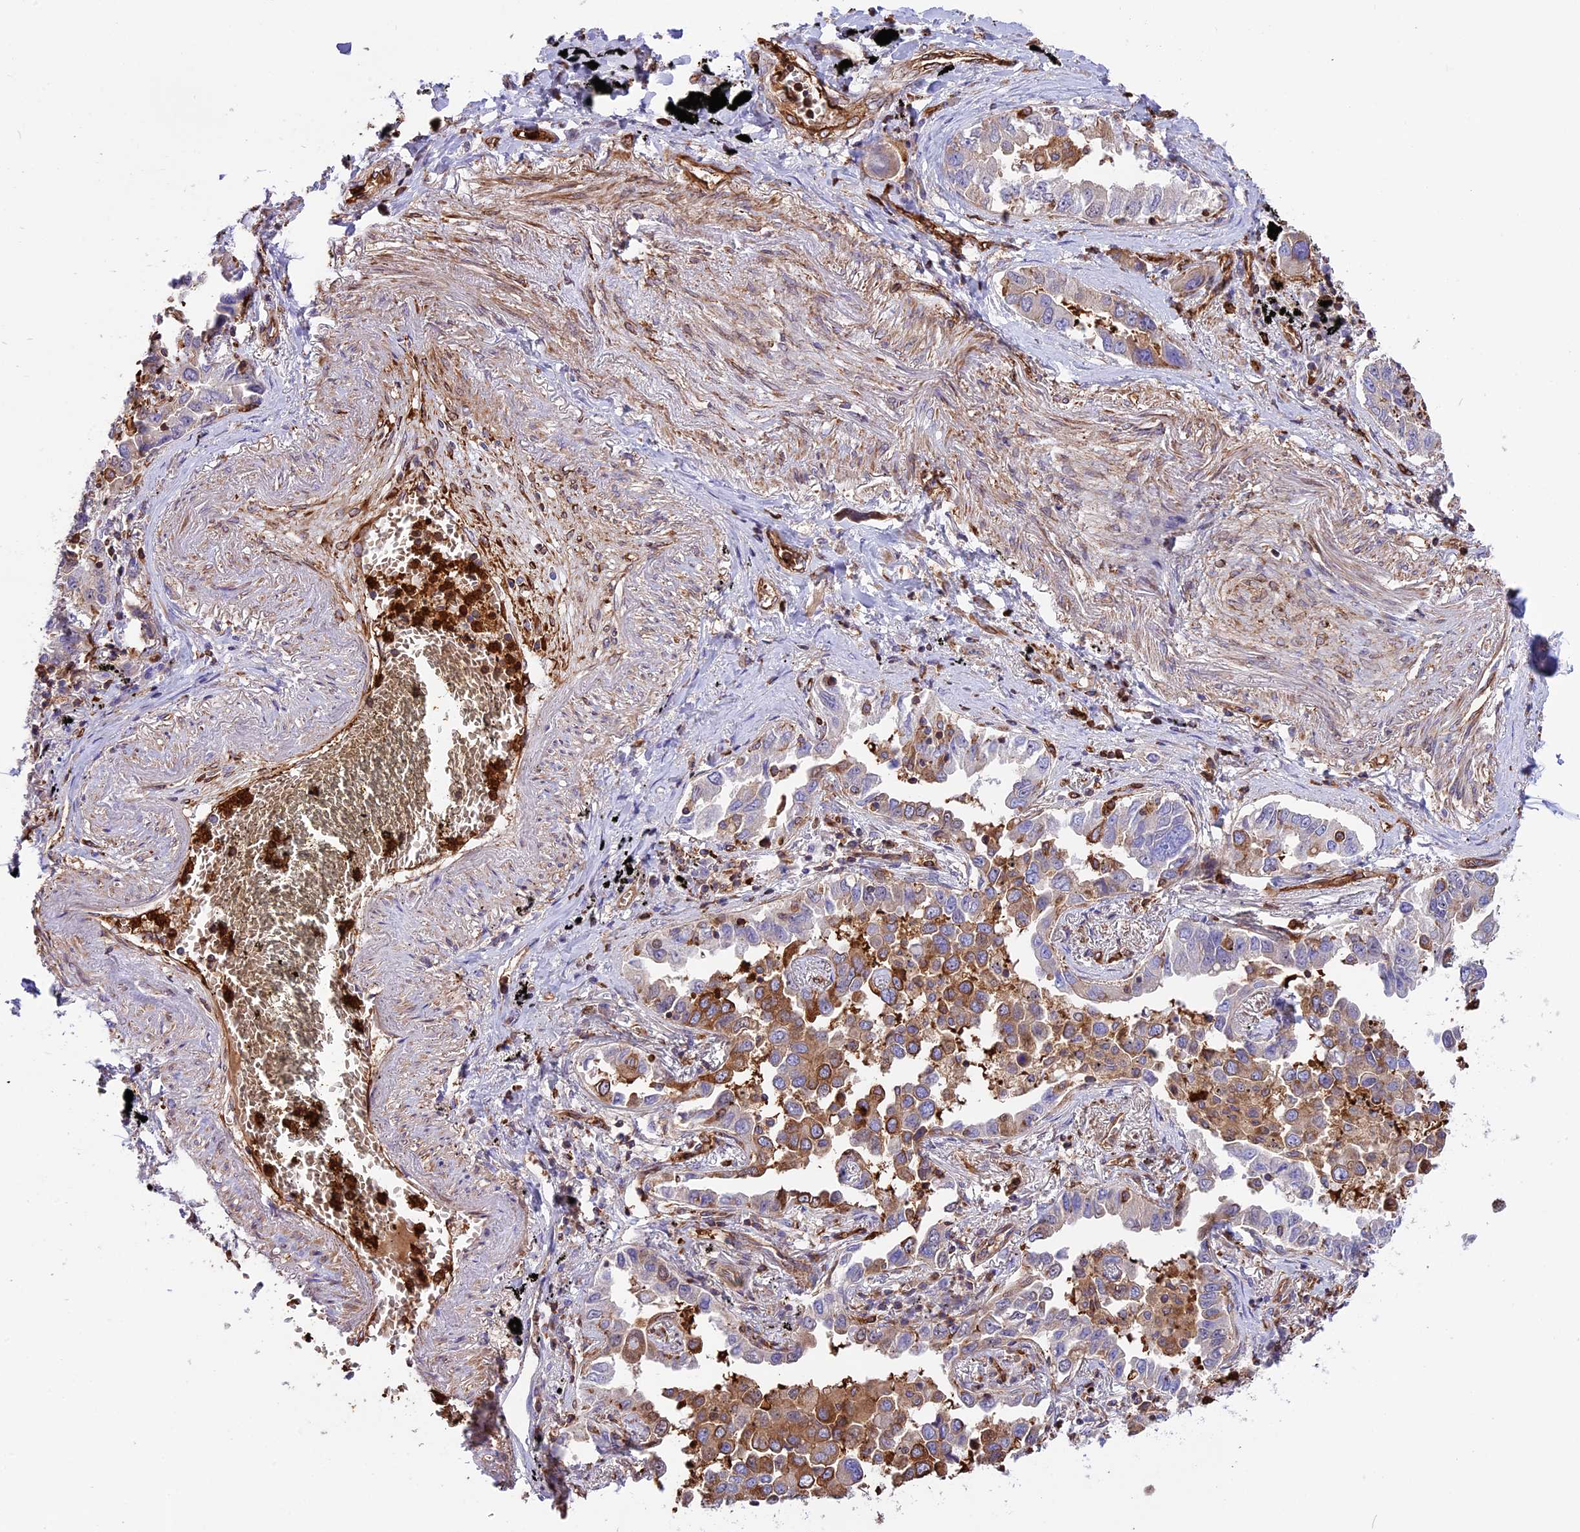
{"staining": {"intensity": "negative", "quantity": "none", "location": "none"}, "tissue": "lung cancer", "cell_type": "Tumor cells", "image_type": "cancer", "snomed": [{"axis": "morphology", "description": "Adenocarcinoma, NOS"}, {"axis": "topography", "description": "Lung"}], "caption": "Immunohistochemical staining of human lung adenocarcinoma shows no significant positivity in tumor cells.", "gene": "CD99L2", "patient": {"sex": "male", "age": 67}}